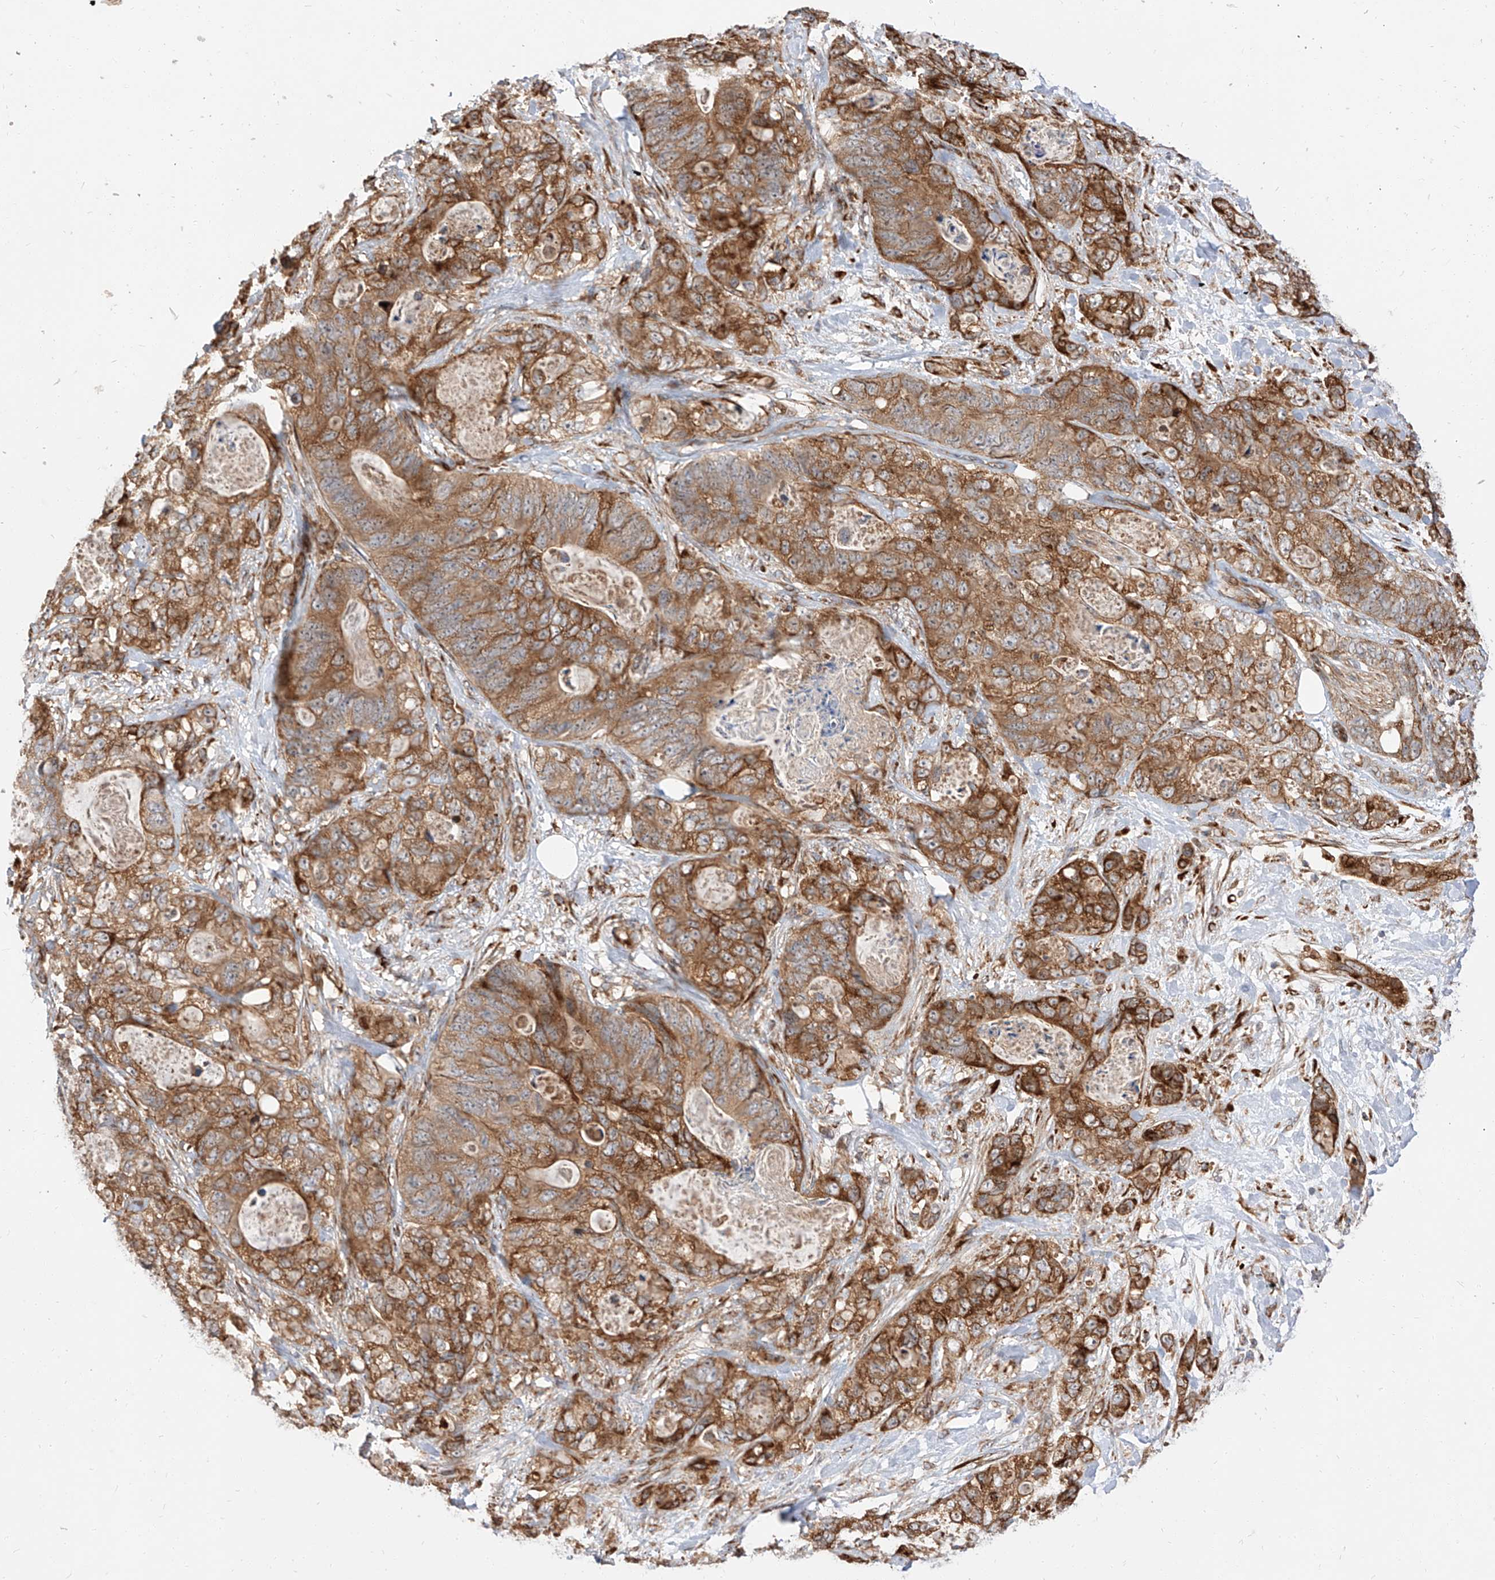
{"staining": {"intensity": "moderate", "quantity": ">75%", "location": "cytoplasmic/membranous"}, "tissue": "stomach cancer", "cell_type": "Tumor cells", "image_type": "cancer", "snomed": [{"axis": "morphology", "description": "Normal tissue, NOS"}, {"axis": "morphology", "description": "Adenocarcinoma, NOS"}, {"axis": "topography", "description": "Stomach"}], "caption": "A high-resolution image shows immunohistochemistry (IHC) staining of adenocarcinoma (stomach), which reveals moderate cytoplasmic/membranous staining in approximately >75% of tumor cells.", "gene": "DIRAS3", "patient": {"sex": "female", "age": 89}}